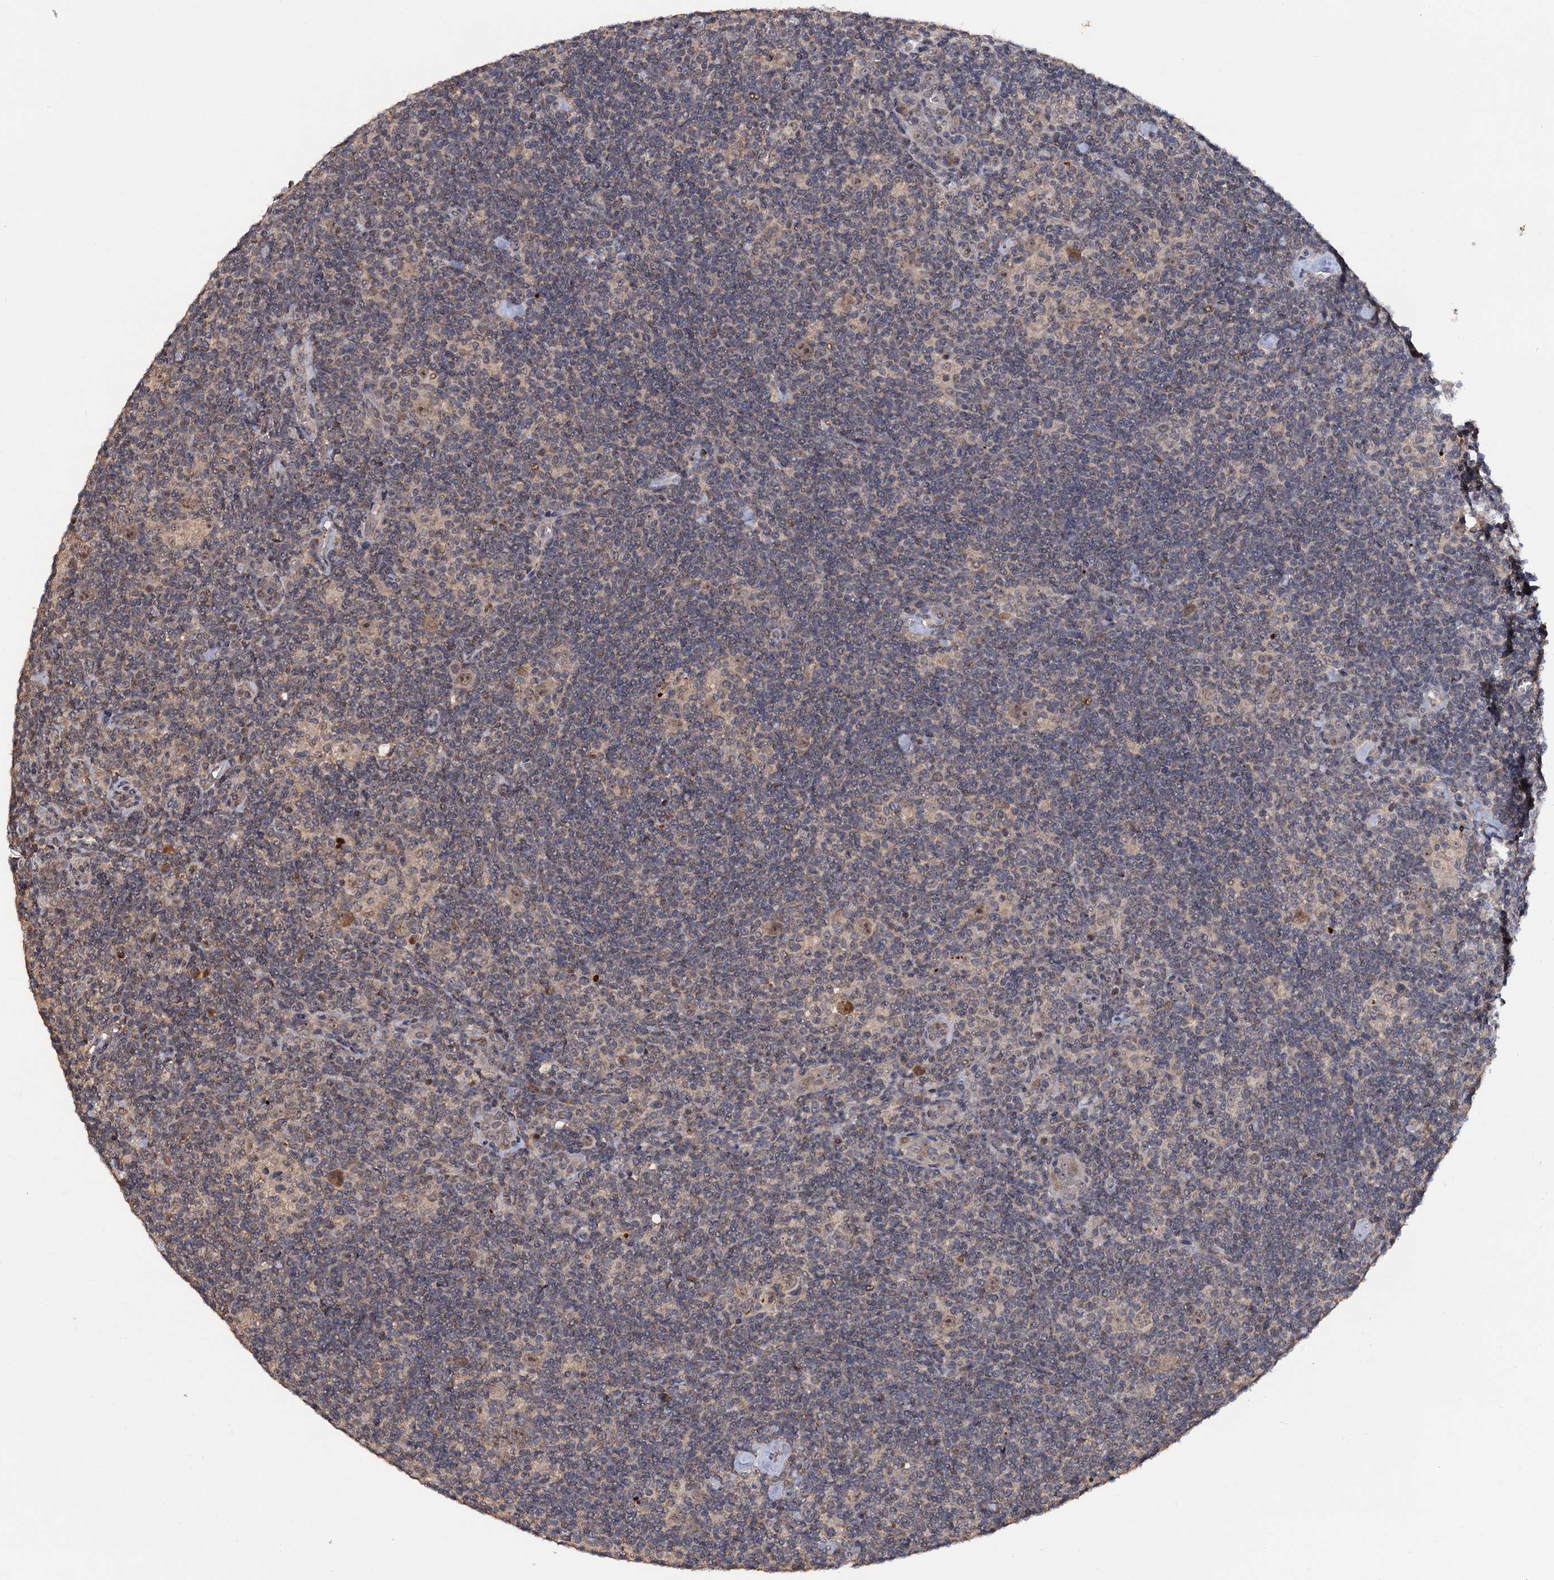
{"staining": {"intensity": "weak", "quantity": ">75%", "location": "nuclear"}, "tissue": "lymphoma", "cell_type": "Tumor cells", "image_type": "cancer", "snomed": [{"axis": "morphology", "description": "Hodgkin's disease, NOS"}, {"axis": "topography", "description": "Lymph node"}], "caption": "Weak nuclear expression for a protein is seen in about >75% of tumor cells of Hodgkin's disease using IHC.", "gene": "LRRC63", "patient": {"sex": "female", "age": 57}}